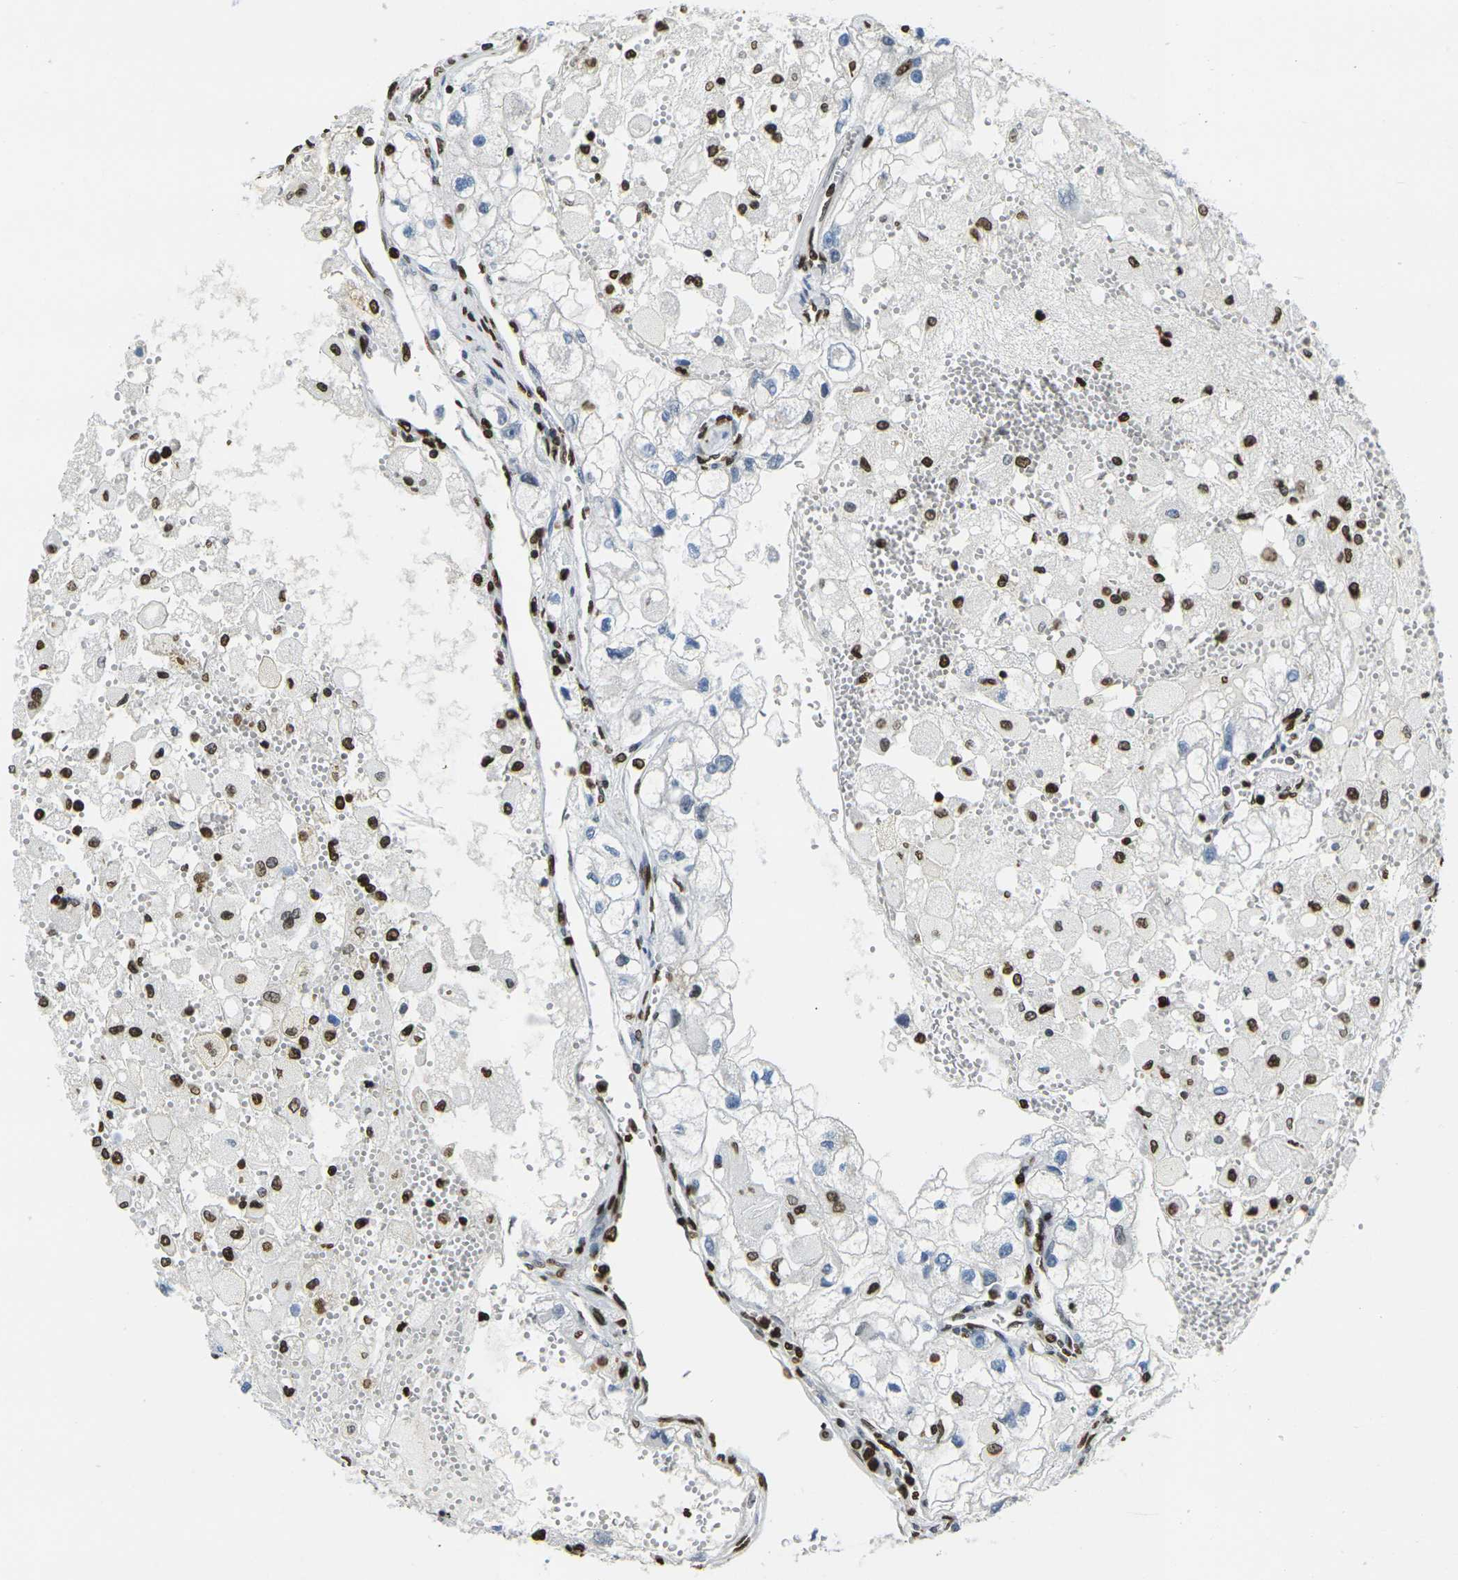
{"staining": {"intensity": "strong", "quantity": "<25%", "location": "nuclear"}, "tissue": "renal cancer", "cell_type": "Tumor cells", "image_type": "cancer", "snomed": [{"axis": "morphology", "description": "Adenocarcinoma, NOS"}, {"axis": "topography", "description": "Kidney"}], "caption": "This image reveals IHC staining of human renal cancer (adenocarcinoma), with medium strong nuclear positivity in about <25% of tumor cells.", "gene": "DRAXIN", "patient": {"sex": "female", "age": 70}}